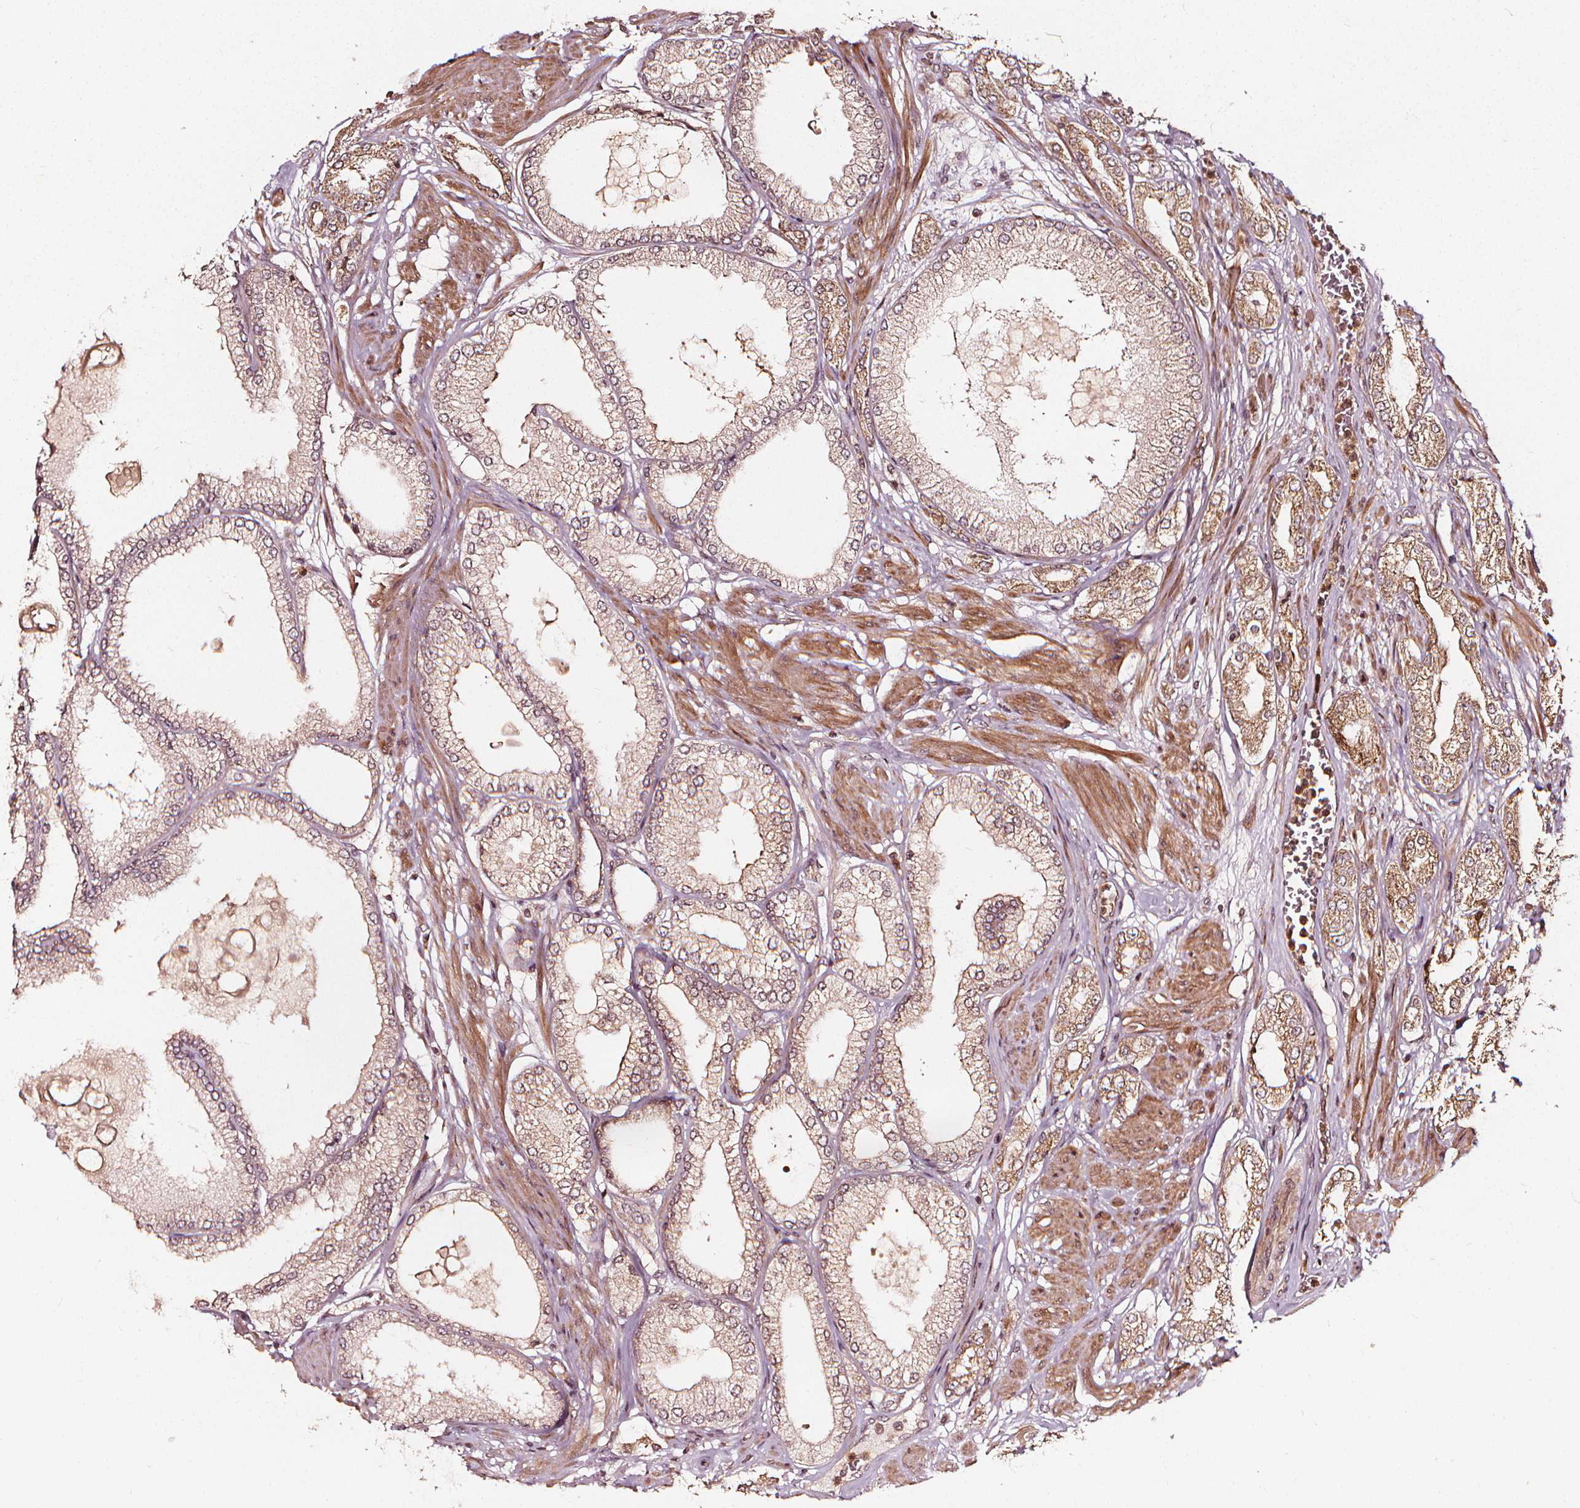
{"staining": {"intensity": "weak", "quantity": ">75%", "location": "cytoplasmic/membranous"}, "tissue": "prostate cancer", "cell_type": "Tumor cells", "image_type": "cancer", "snomed": [{"axis": "morphology", "description": "Adenocarcinoma, High grade"}, {"axis": "topography", "description": "Prostate"}], "caption": "There is low levels of weak cytoplasmic/membranous staining in tumor cells of prostate cancer, as demonstrated by immunohistochemical staining (brown color).", "gene": "NPC1", "patient": {"sex": "male", "age": 68}}